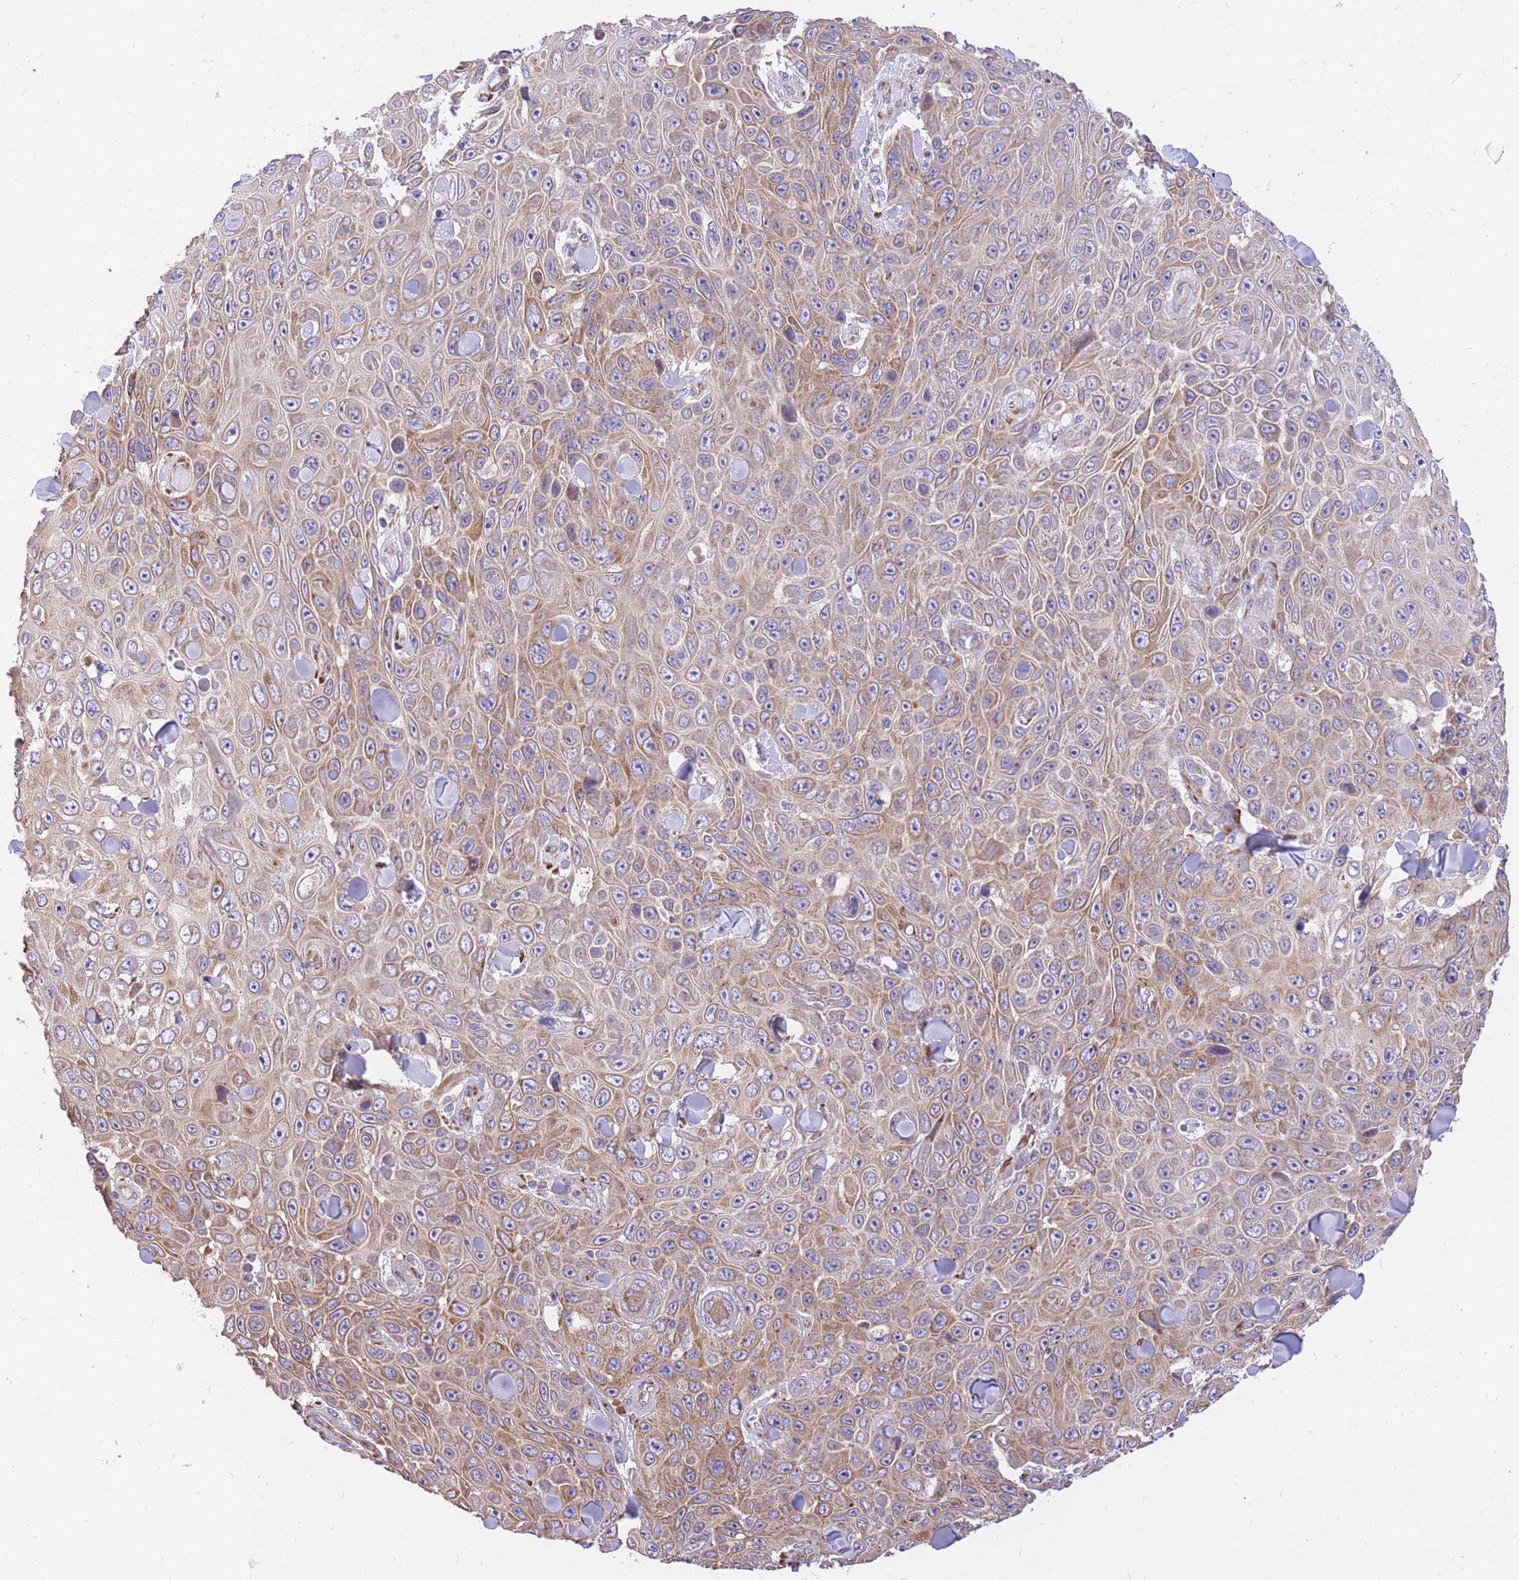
{"staining": {"intensity": "moderate", "quantity": ">75%", "location": "cytoplasmic/membranous"}, "tissue": "skin cancer", "cell_type": "Tumor cells", "image_type": "cancer", "snomed": [{"axis": "morphology", "description": "Squamous cell carcinoma, NOS"}, {"axis": "topography", "description": "Skin"}], "caption": "A brown stain labels moderate cytoplasmic/membranous positivity of a protein in human skin cancer (squamous cell carcinoma) tumor cells.", "gene": "GBP7", "patient": {"sex": "male", "age": 82}}